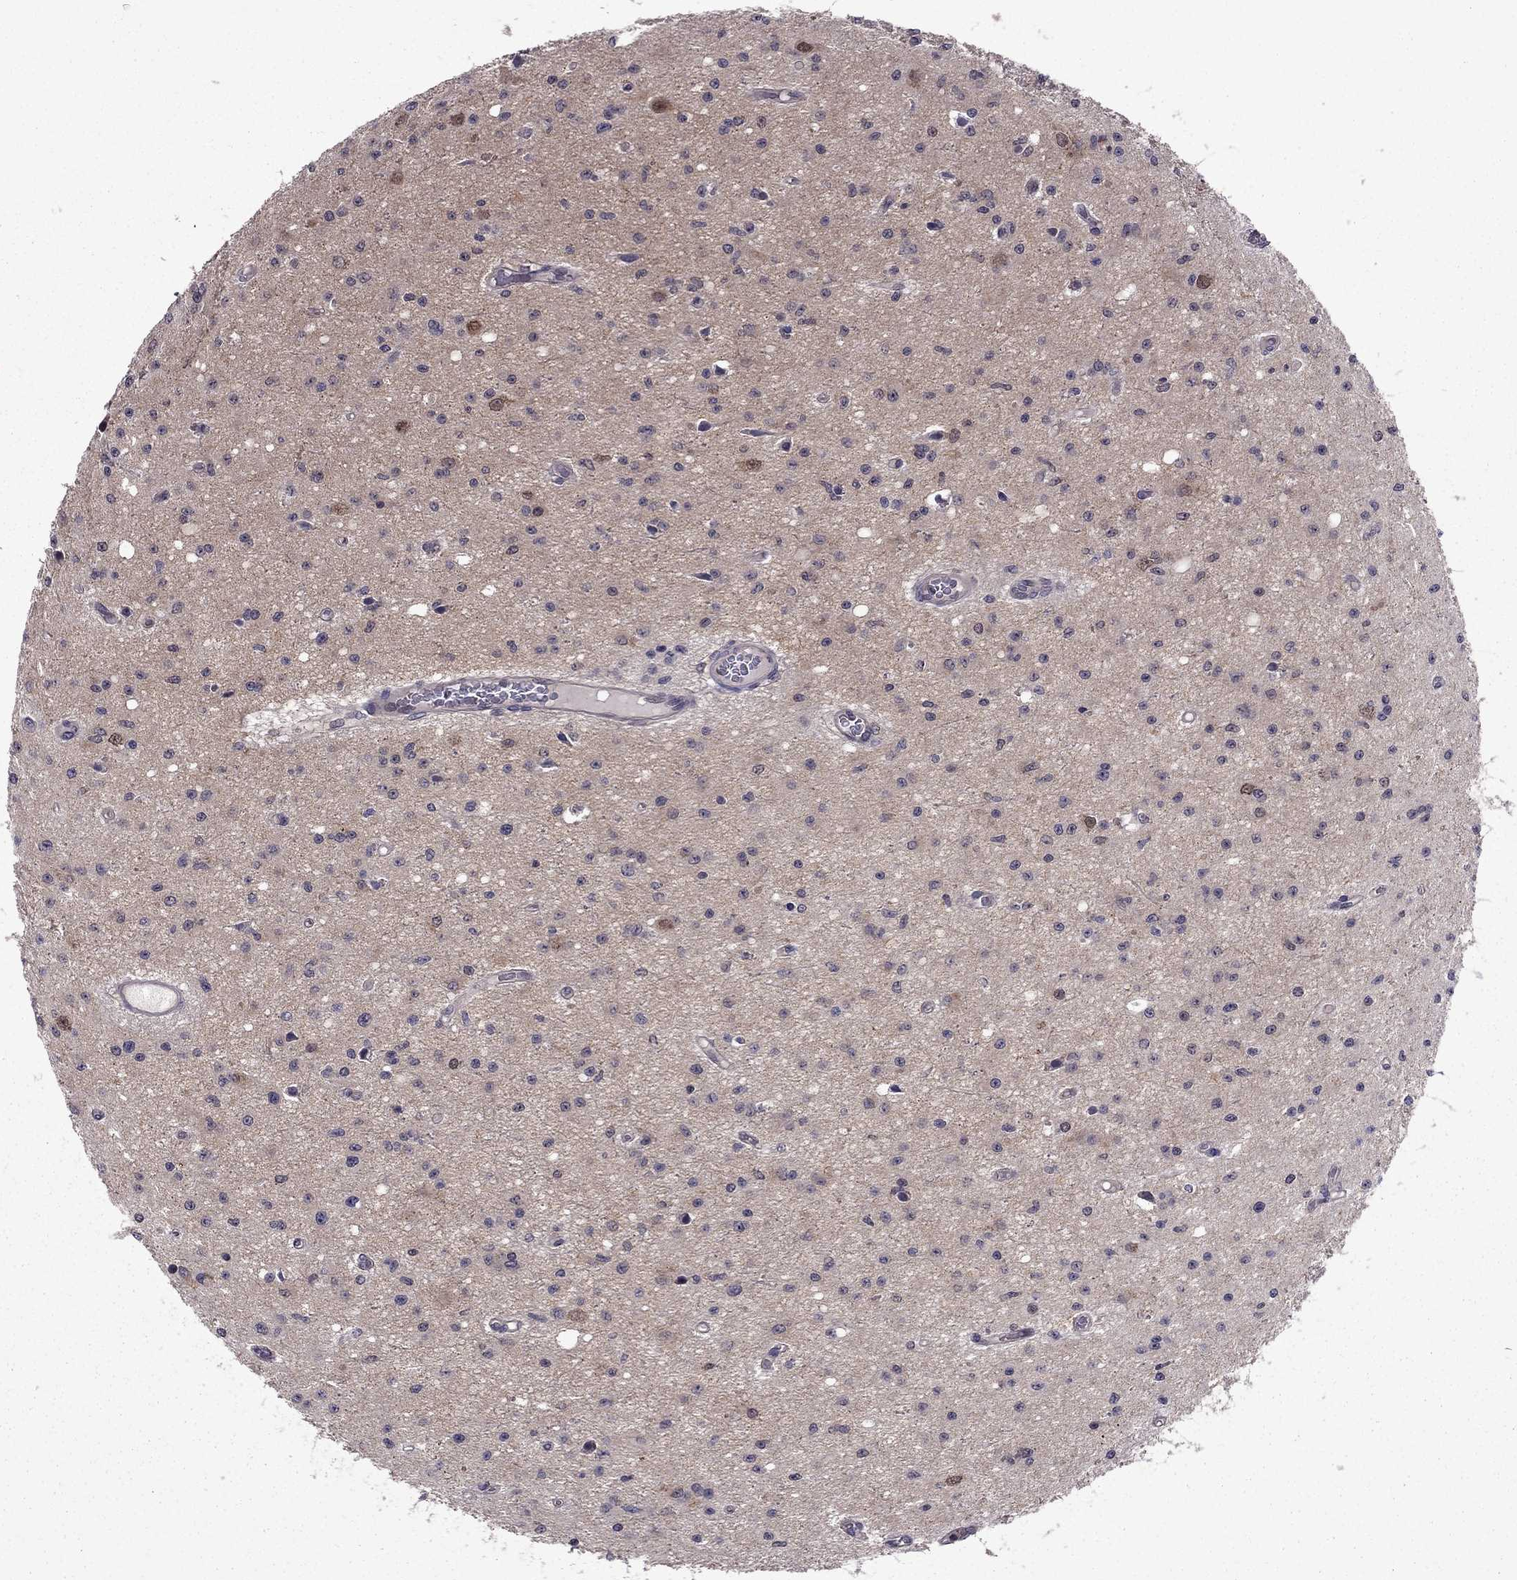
{"staining": {"intensity": "negative", "quantity": "none", "location": "none"}, "tissue": "glioma", "cell_type": "Tumor cells", "image_type": "cancer", "snomed": [{"axis": "morphology", "description": "Glioma, malignant, Low grade"}, {"axis": "topography", "description": "Brain"}], "caption": "The photomicrograph displays no significant expression in tumor cells of malignant low-grade glioma. Brightfield microscopy of immunohistochemistry (IHC) stained with DAB (3,3'-diaminobenzidine) (brown) and hematoxylin (blue), captured at high magnification.", "gene": "CDK5", "patient": {"sex": "female", "age": 45}}